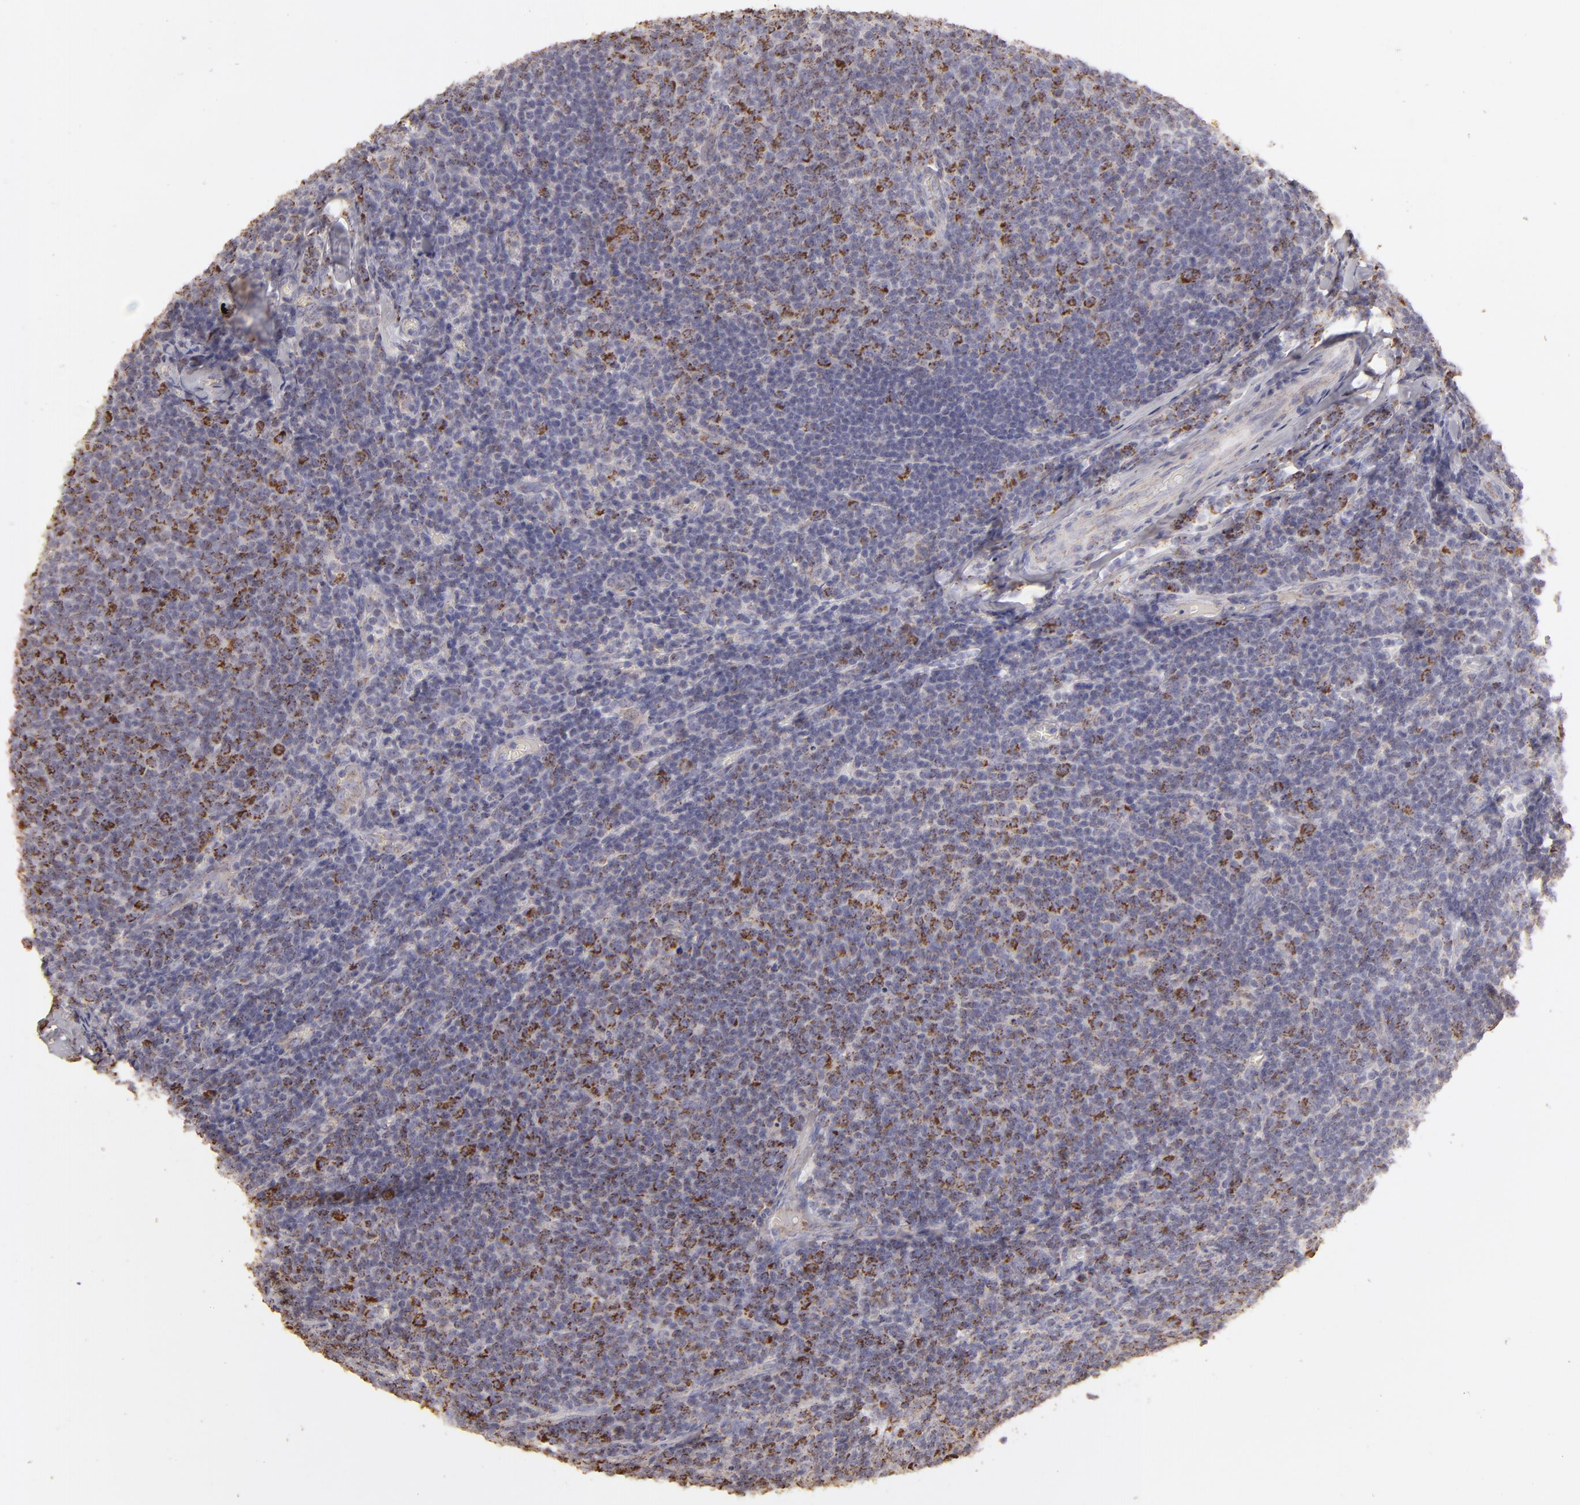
{"staining": {"intensity": "moderate", "quantity": "25%-75%", "location": "cytoplasmic/membranous"}, "tissue": "lymphoma", "cell_type": "Tumor cells", "image_type": "cancer", "snomed": [{"axis": "morphology", "description": "Malignant lymphoma, non-Hodgkin's type, Low grade"}, {"axis": "topography", "description": "Lymph node"}], "caption": "Immunohistochemical staining of human lymphoma exhibits medium levels of moderate cytoplasmic/membranous positivity in about 25%-75% of tumor cells.", "gene": "CFB", "patient": {"sex": "male", "age": 74}}